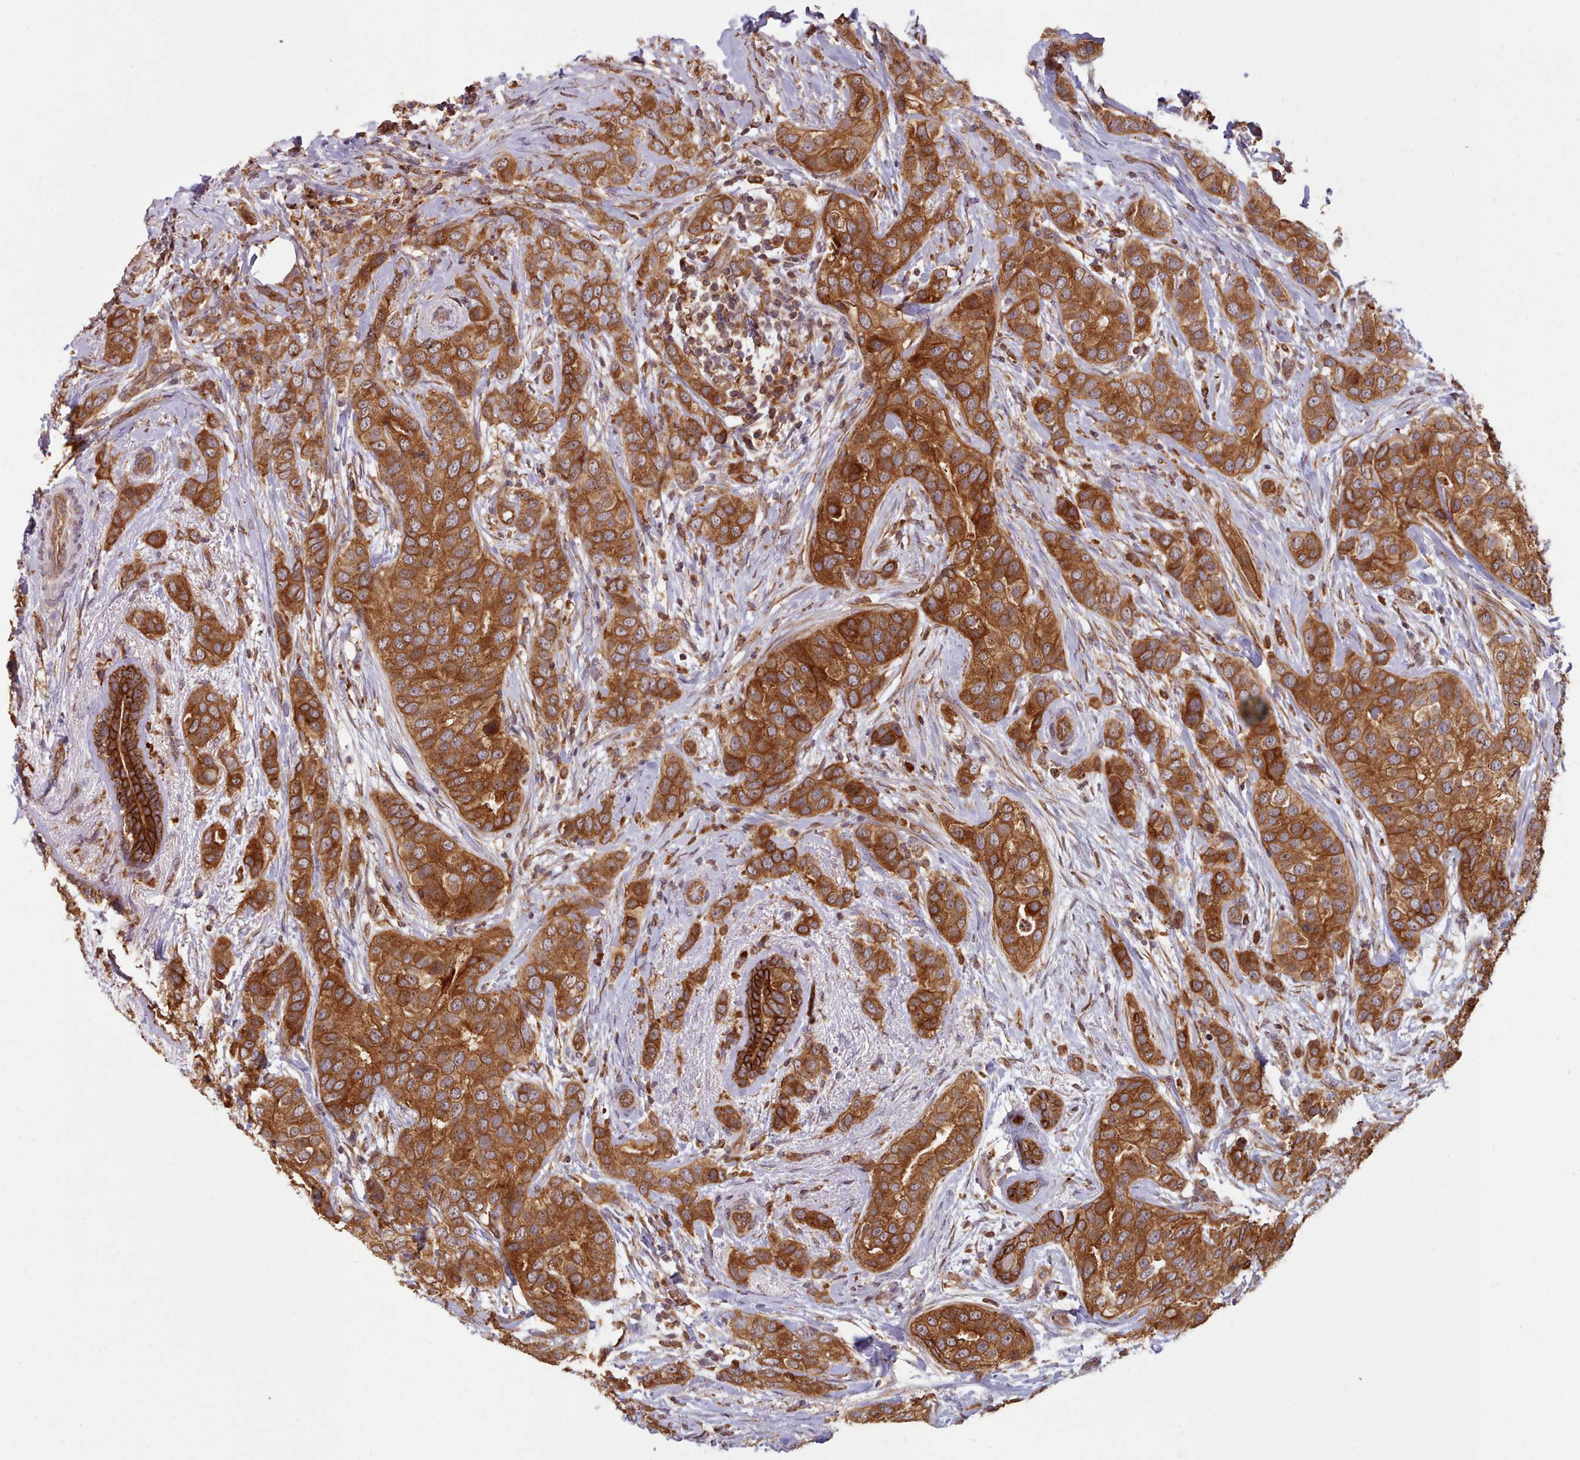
{"staining": {"intensity": "strong", "quantity": ">75%", "location": "cytoplasmic/membranous"}, "tissue": "breast cancer", "cell_type": "Tumor cells", "image_type": "cancer", "snomed": [{"axis": "morphology", "description": "Lobular carcinoma"}, {"axis": "topography", "description": "Breast"}], "caption": "There is high levels of strong cytoplasmic/membranous staining in tumor cells of breast cancer (lobular carcinoma), as demonstrated by immunohistochemical staining (brown color).", "gene": "CRYBG1", "patient": {"sex": "female", "age": 51}}